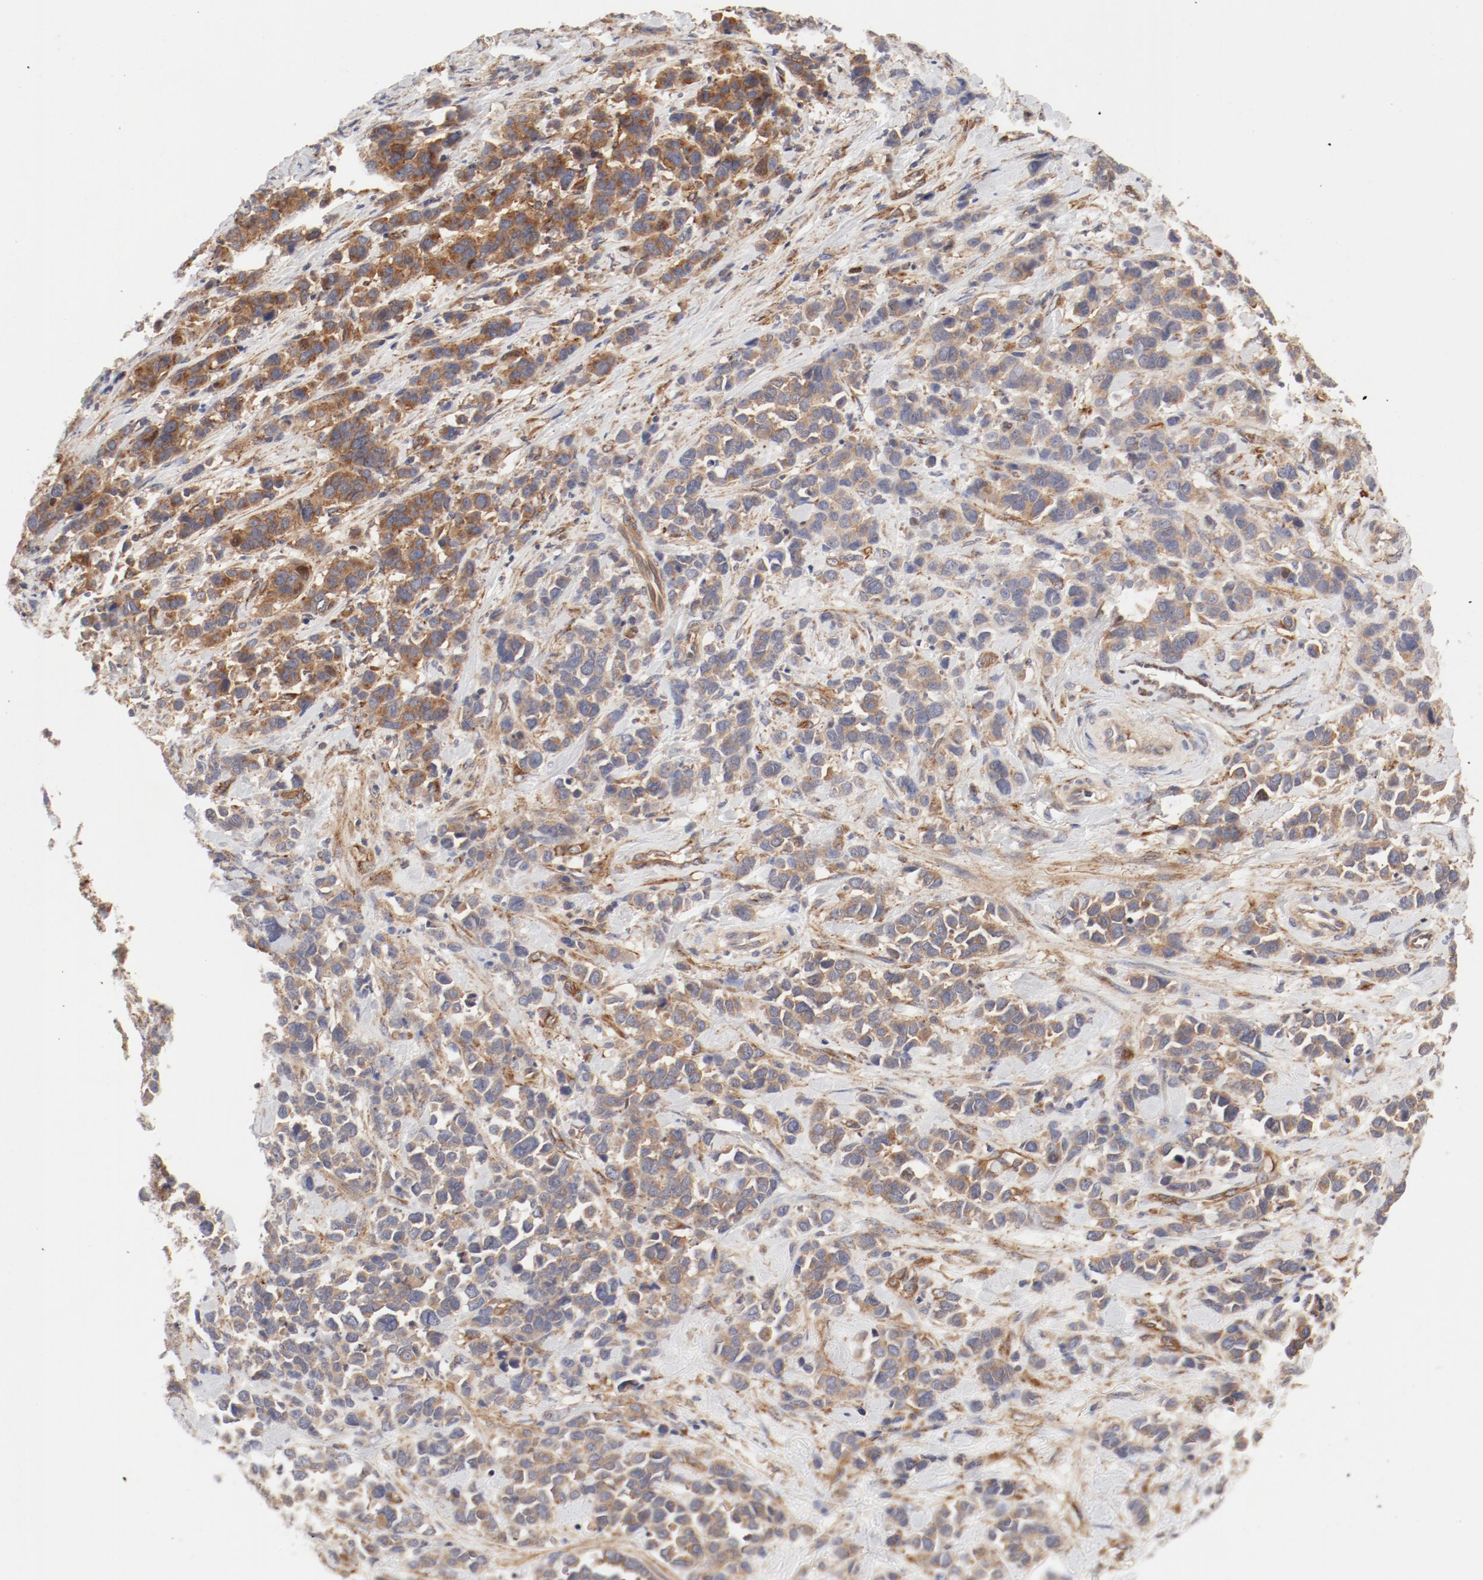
{"staining": {"intensity": "moderate", "quantity": ">75%", "location": "cytoplasmic/membranous"}, "tissue": "stomach cancer", "cell_type": "Tumor cells", "image_type": "cancer", "snomed": [{"axis": "morphology", "description": "Adenocarcinoma, NOS"}, {"axis": "topography", "description": "Stomach, upper"}], "caption": "Protein expression analysis of human stomach adenocarcinoma reveals moderate cytoplasmic/membranous positivity in approximately >75% of tumor cells.", "gene": "AP2A1", "patient": {"sex": "male", "age": 71}}